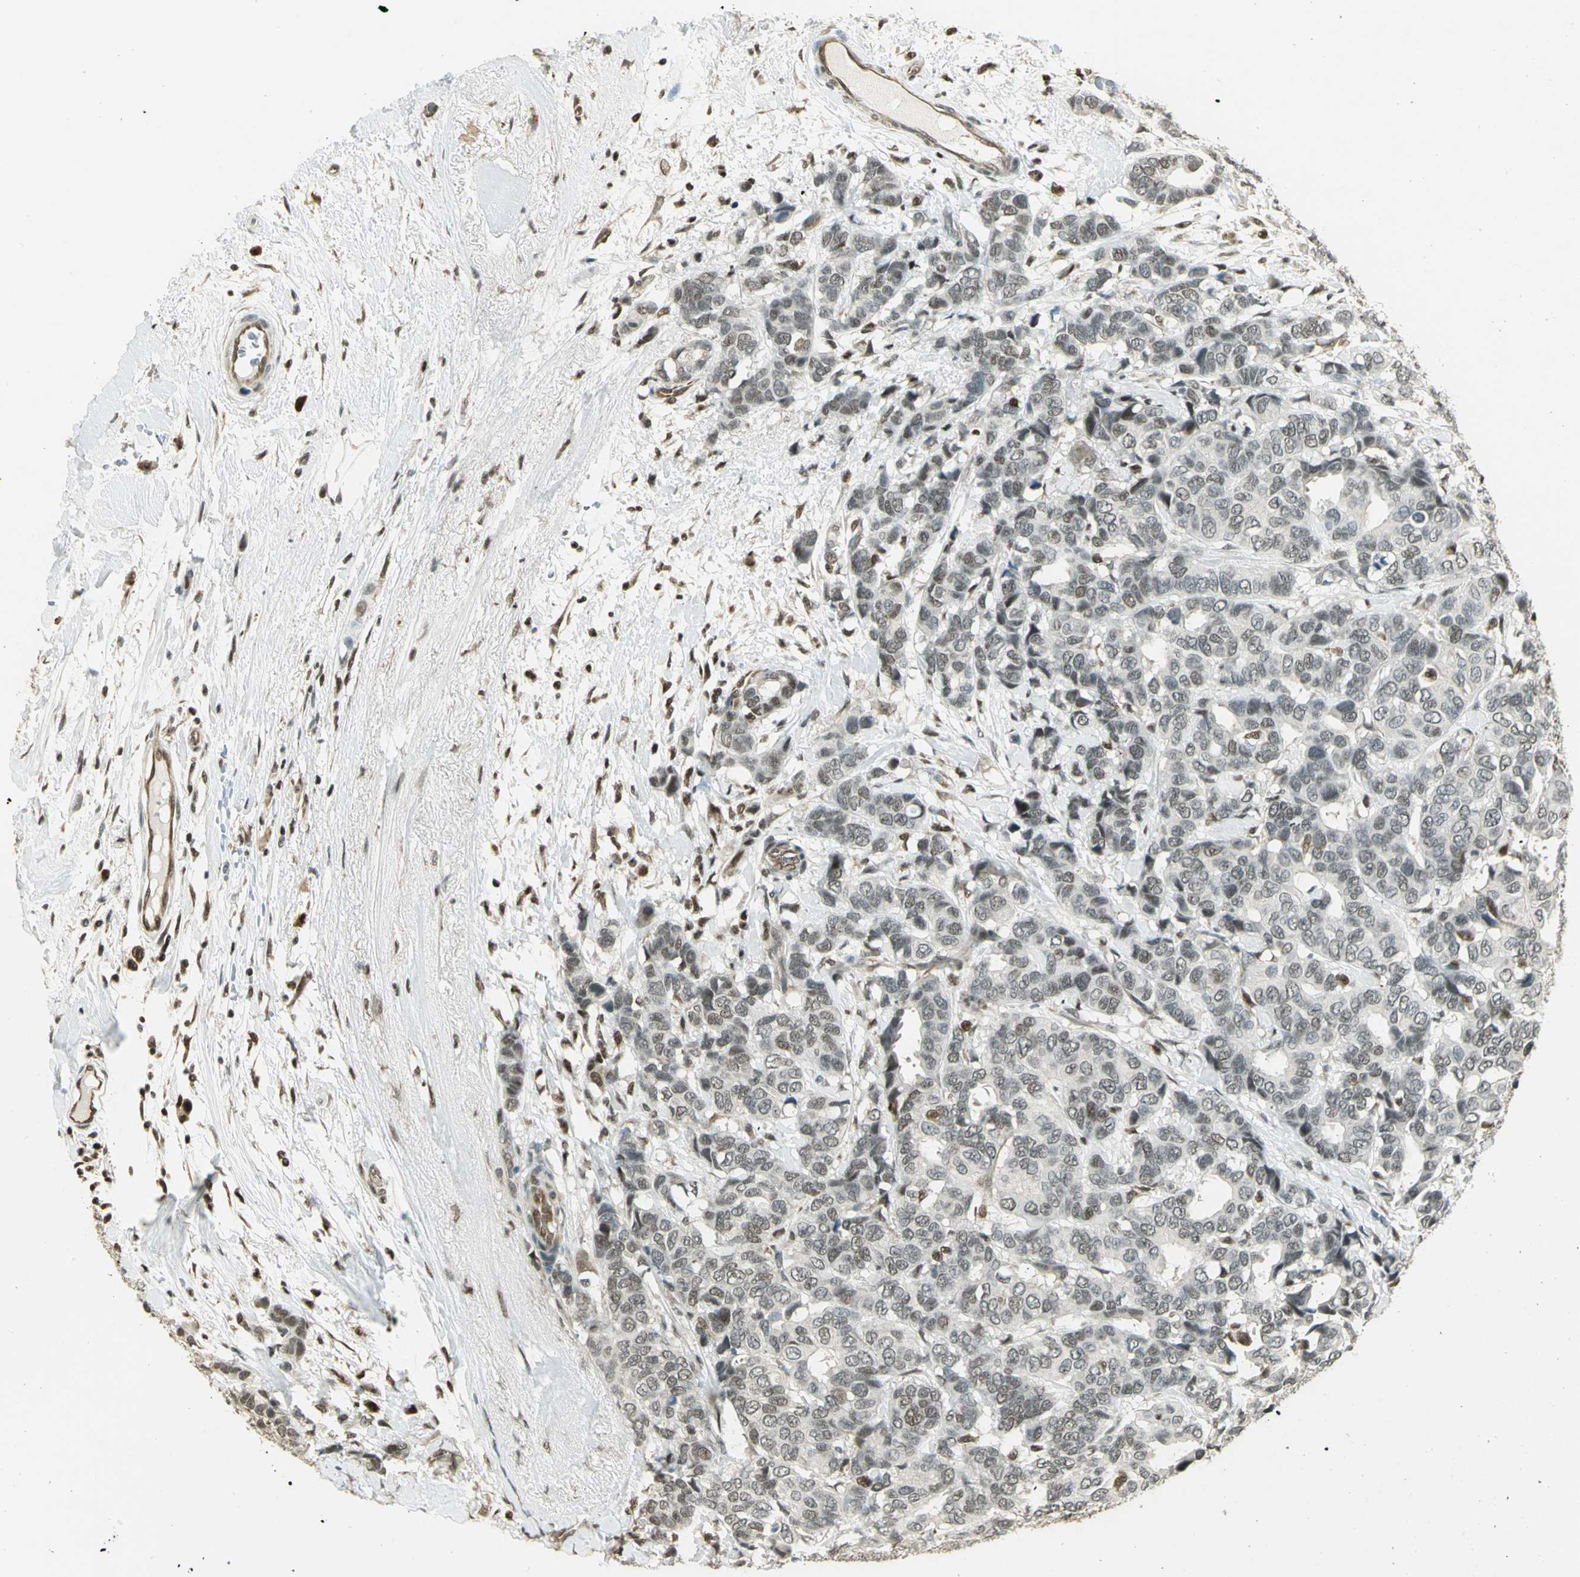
{"staining": {"intensity": "weak", "quantity": "<25%", "location": "nuclear"}, "tissue": "breast cancer", "cell_type": "Tumor cells", "image_type": "cancer", "snomed": [{"axis": "morphology", "description": "Duct carcinoma"}, {"axis": "topography", "description": "Breast"}], "caption": "DAB (3,3'-diaminobenzidine) immunohistochemical staining of human invasive ductal carcinoma (breast) exhibits no significant staining in tumor cells. Brightfield microscopy of immunohistochemistry (IHC) stained with DAB (3,3'-diaminobenzidine) (brown) and hematoxylin (blue), captured at high magnification.", "gene": "ELF1", "patient": {"sex": "female", "age": 87}}